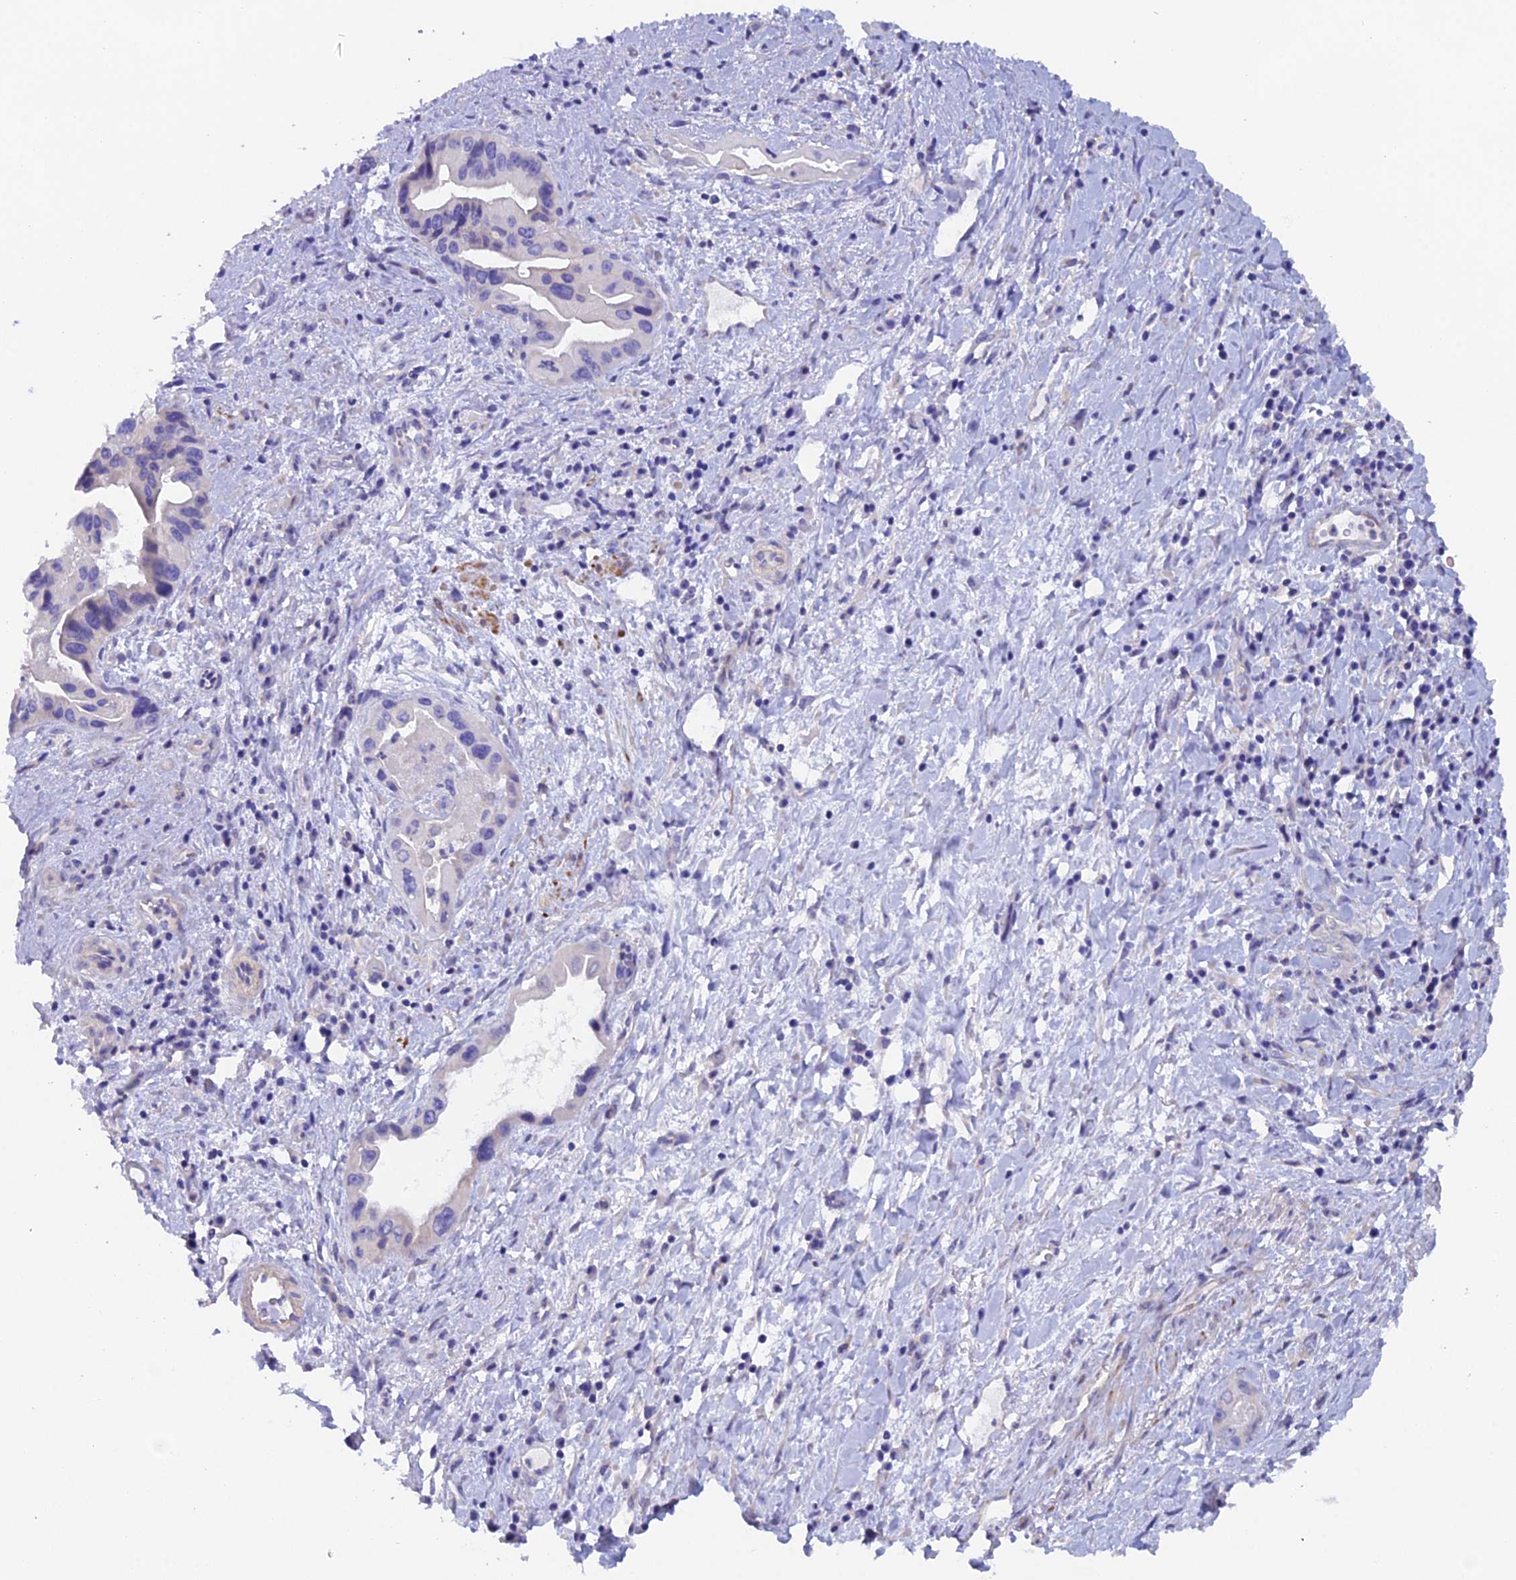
{"staining": {"intensity": "negative", "quantity": "none", "location": "none"}, "tissue": "pancreatic cancer", "cell_type": "Tumor cells", "image_type": "cancer", "snomed": [{"axis": "morphology", "description": "Adenocarcinoma, NOS"}, {"axis": "topography", "description": "Pancreas"}], "caption": "Tumor cells are negative for brown protein staining in pancreatic cancer. (Brightfield microscopy of DAB IHC at high magnification).", "gene": "FZR1", "patient": {"sex": "female", "age": 77}}